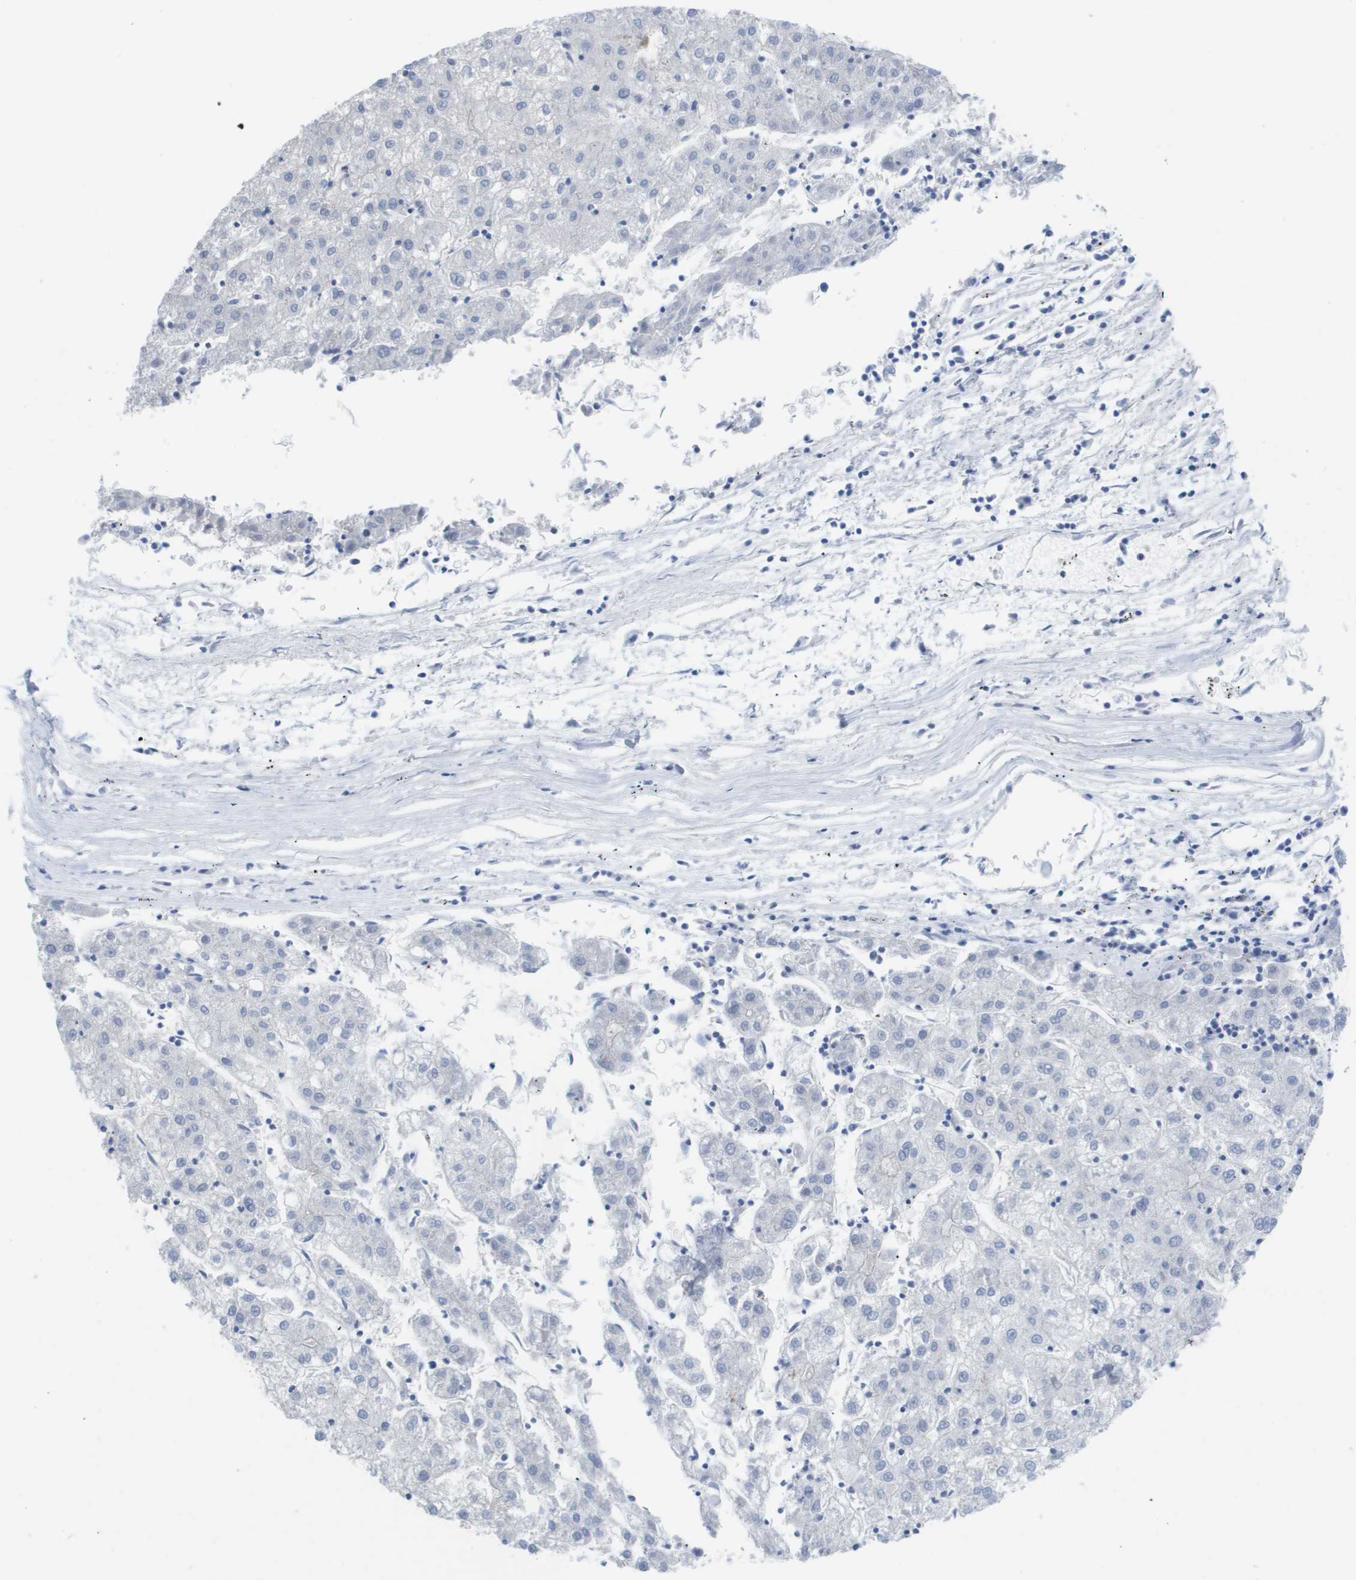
{"staining": {"intensity": "negative", "quantity": "none", "location": "none"}, "tissue": "liver cancer", "cell_type": "Tumor cells", "image_type": "cancer", "snomed": [{"axis": "morphology", "description": "Carcinoma, Hepatocellular, NOS"}, {"axis": "topography", "description": "Liver"}], "caption": "This is an IHC histopathology image of liver hepatocellular carcinoma. There is no staining in tumor cells.", "gene": "MYL3", "patient": {"sex": "male", "age": 72}}